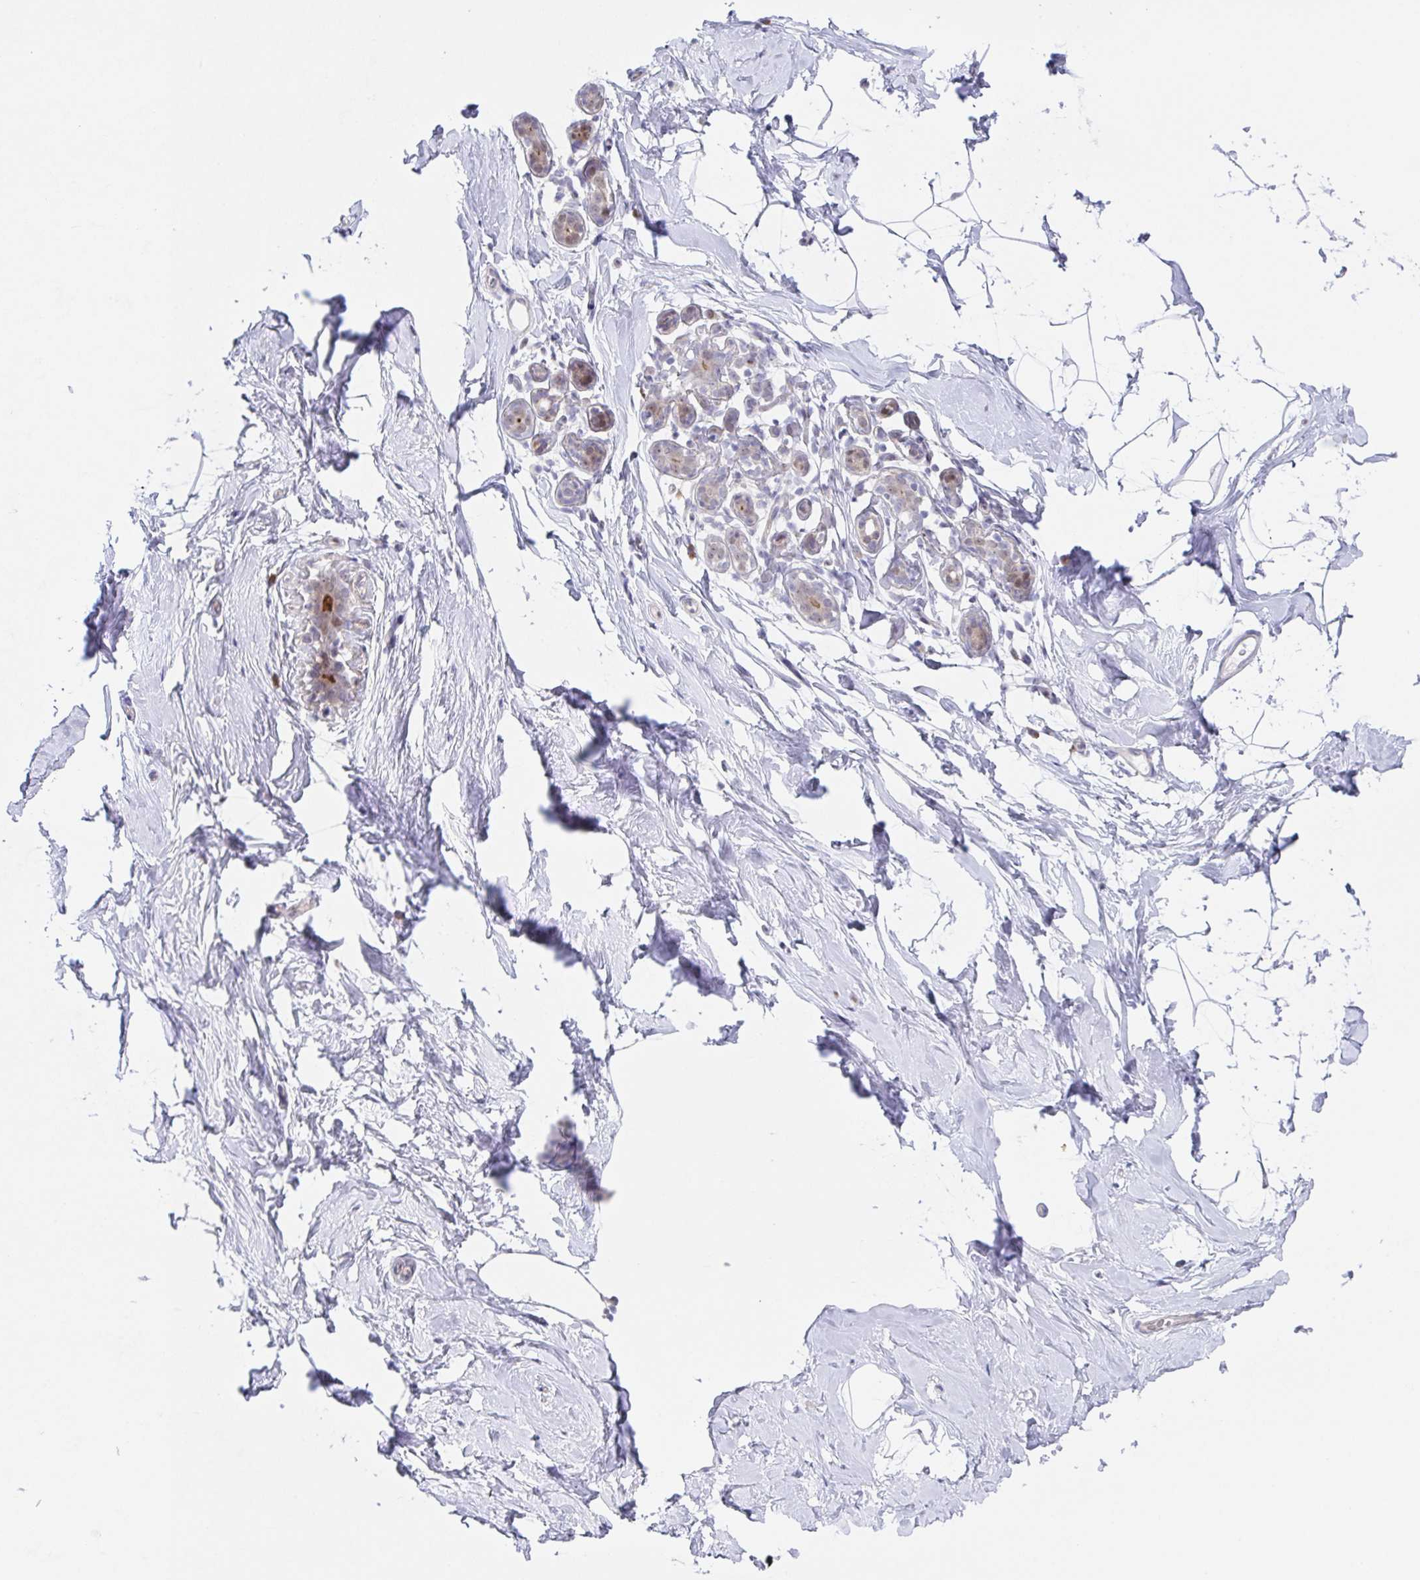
{"staining": {"intensity": "negative", "quantity": "none", "location": "none"}, "tissue": "breast", "cell_type": "Adipocytes", "image_type": "normal", "snomed": [{"axis": "morphology", "description": "Normal tissue, NOS"}, {"axis": "topography", "description": "Breast"}], "caption": "The photomicrograph reveals no significant positivity in adipocytes of breast.", "gene": "POU2F3", "patient": {"sex": "female", "age": 32}}